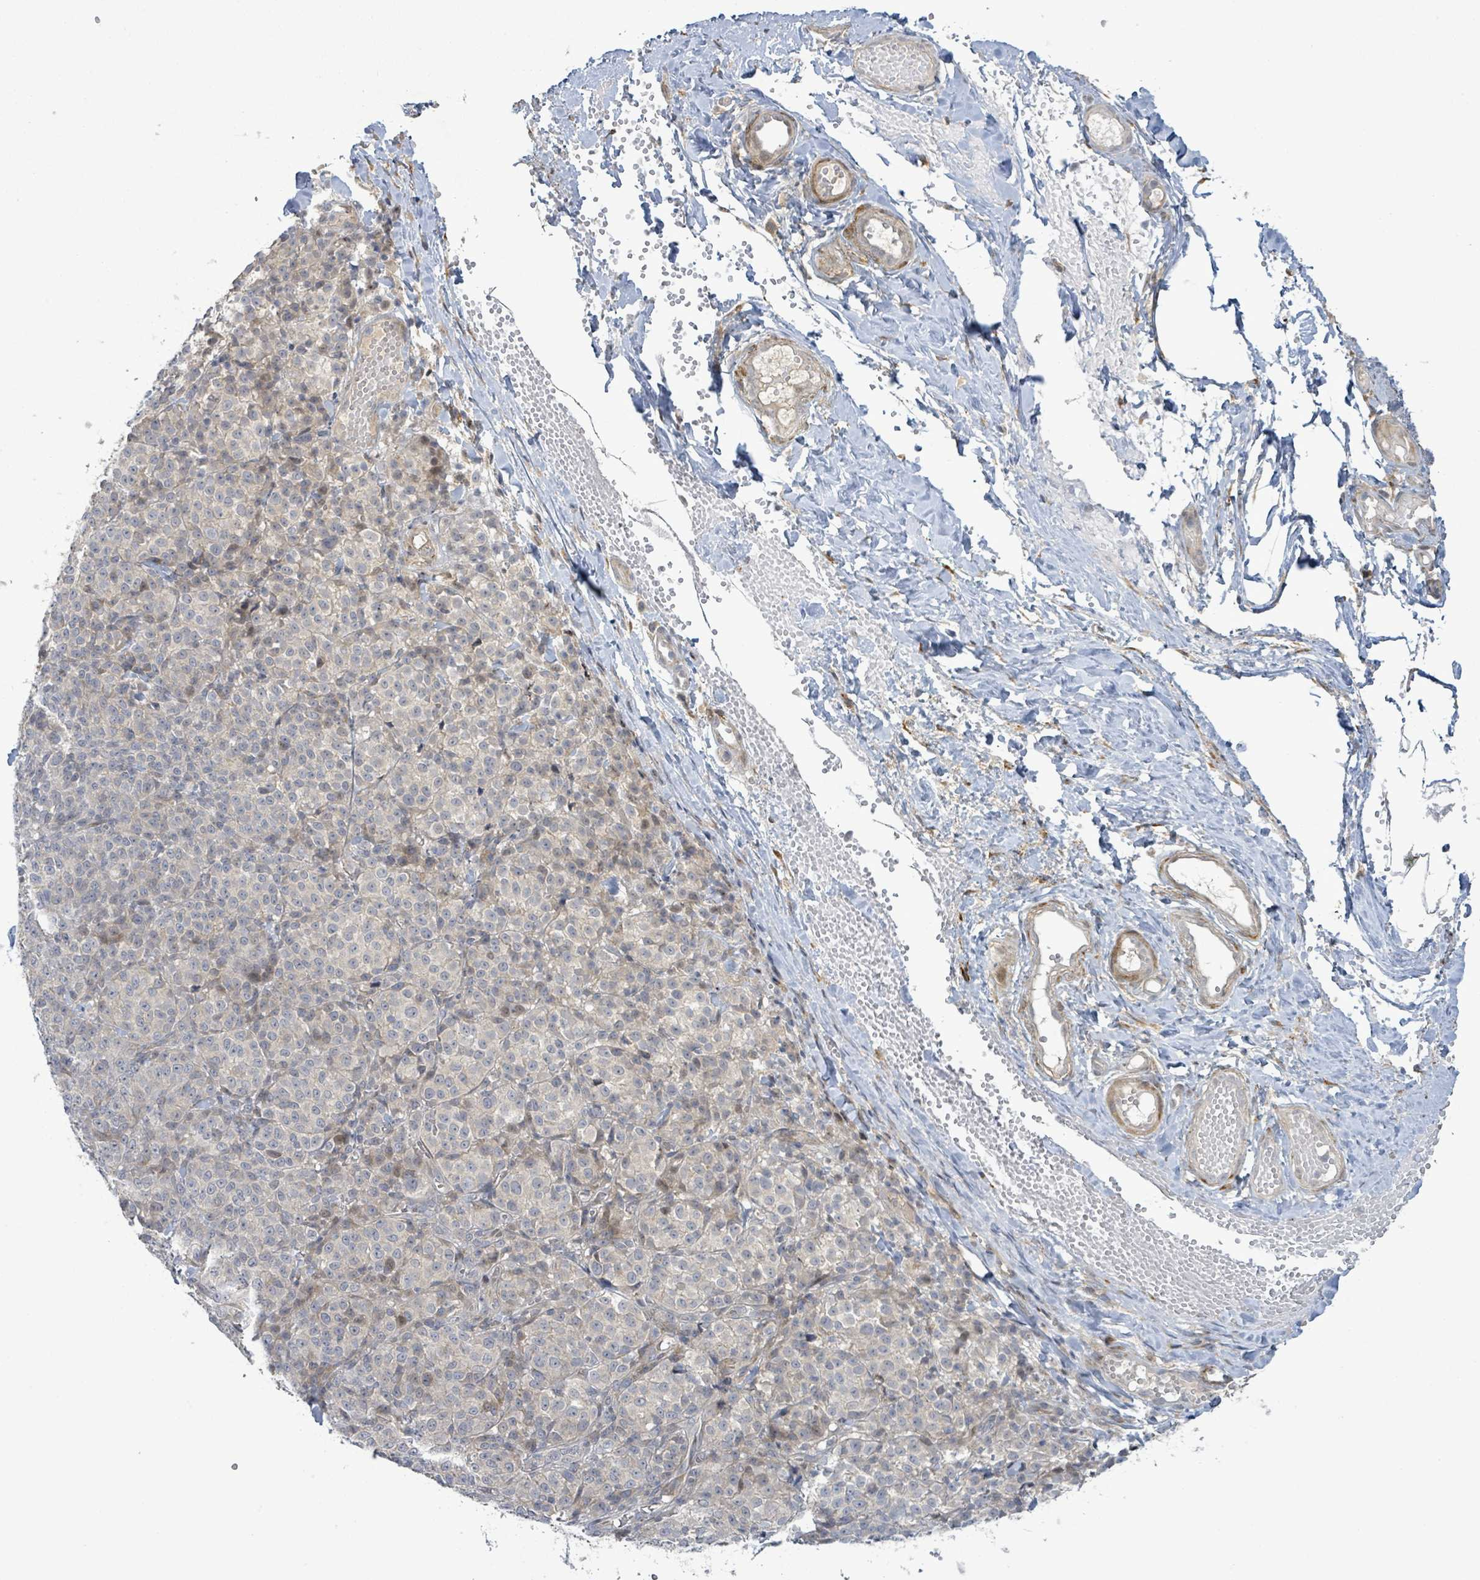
{"staining": {"intensity": "negative", "quantity": "none", "location": "none"}, "tissue": "melanoma", "cell_type": "Tumor cells", "image_type": "cancer", "snomed": [{"axis": "morphology", "description": "Normal tissue, NOS"}, {"axis": "morphology", "description": "Malignant melanoma, NOS"}, {"axis": "topography", "description": "Skin"}], "caption": "The IHC photomicrograph has no significant positivity in tumor cells of malignant melanoma tissue.", "gene": "SLIT3", "patient": {"sex": "female", "age": 34}}